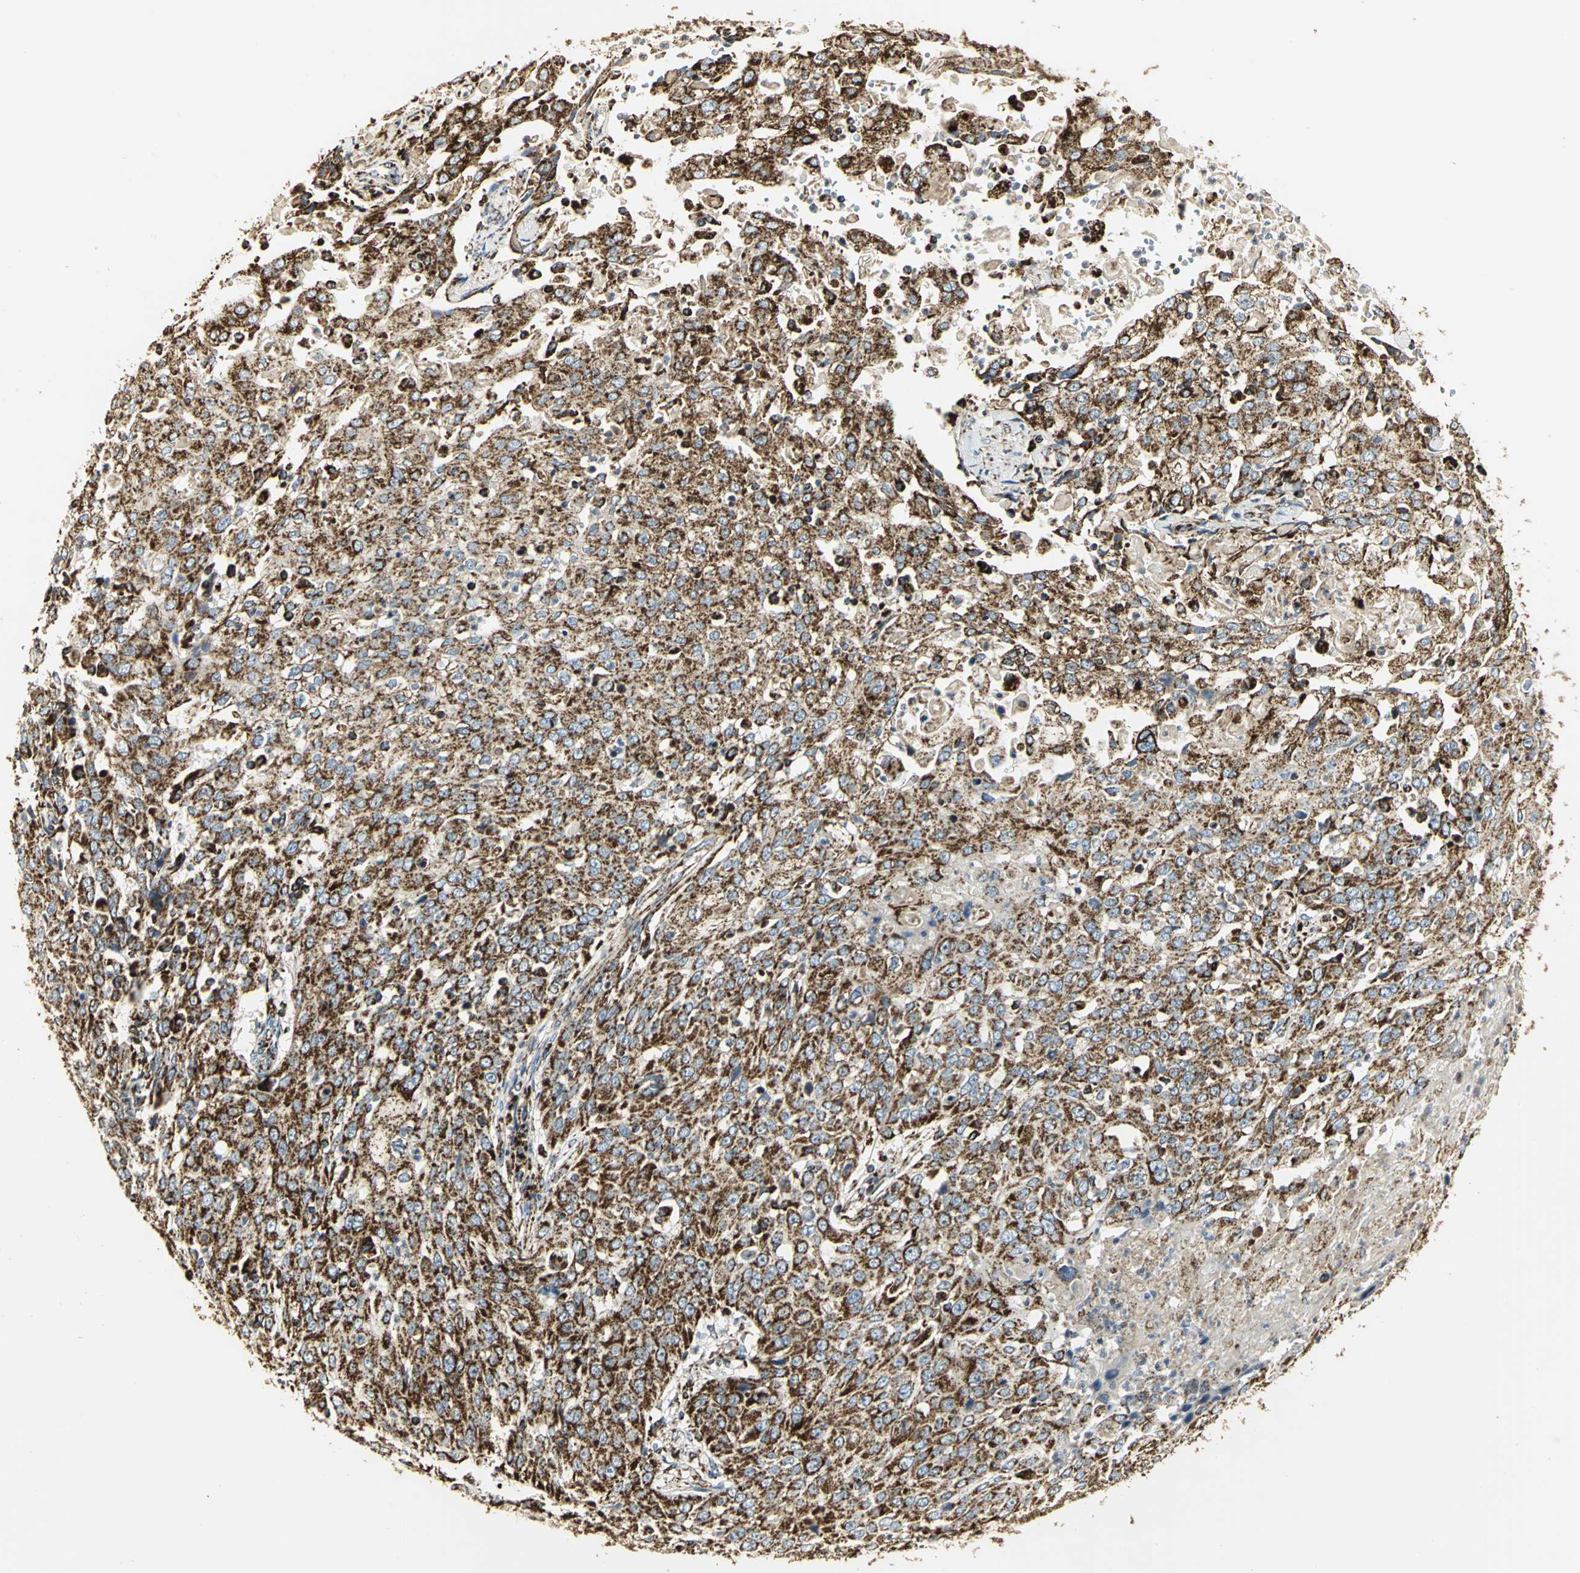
{"staining": {"intensity": "strong", "quantity": ">75%", "location": "cytoplasmic/membranous"}, "tissue": "cervical cancer", "cell_type": "Tumor cells", "image_type": "cancer", "snomed": [{"axis": "morphology", "description": "Squamous cell carcinoma, NOS"}, {"axis": "topography", "description": "Cervix"}], "caption": "An immunohistochemistry (IHC) photomicrograph of tumor tissue is shown. Protein staining in brown labels strong cytoplasmic/membranous positivity in cervical cancer within tumor cells.", "gene": "VDAC1", "patient": {"sex": "female", "age": 39}}